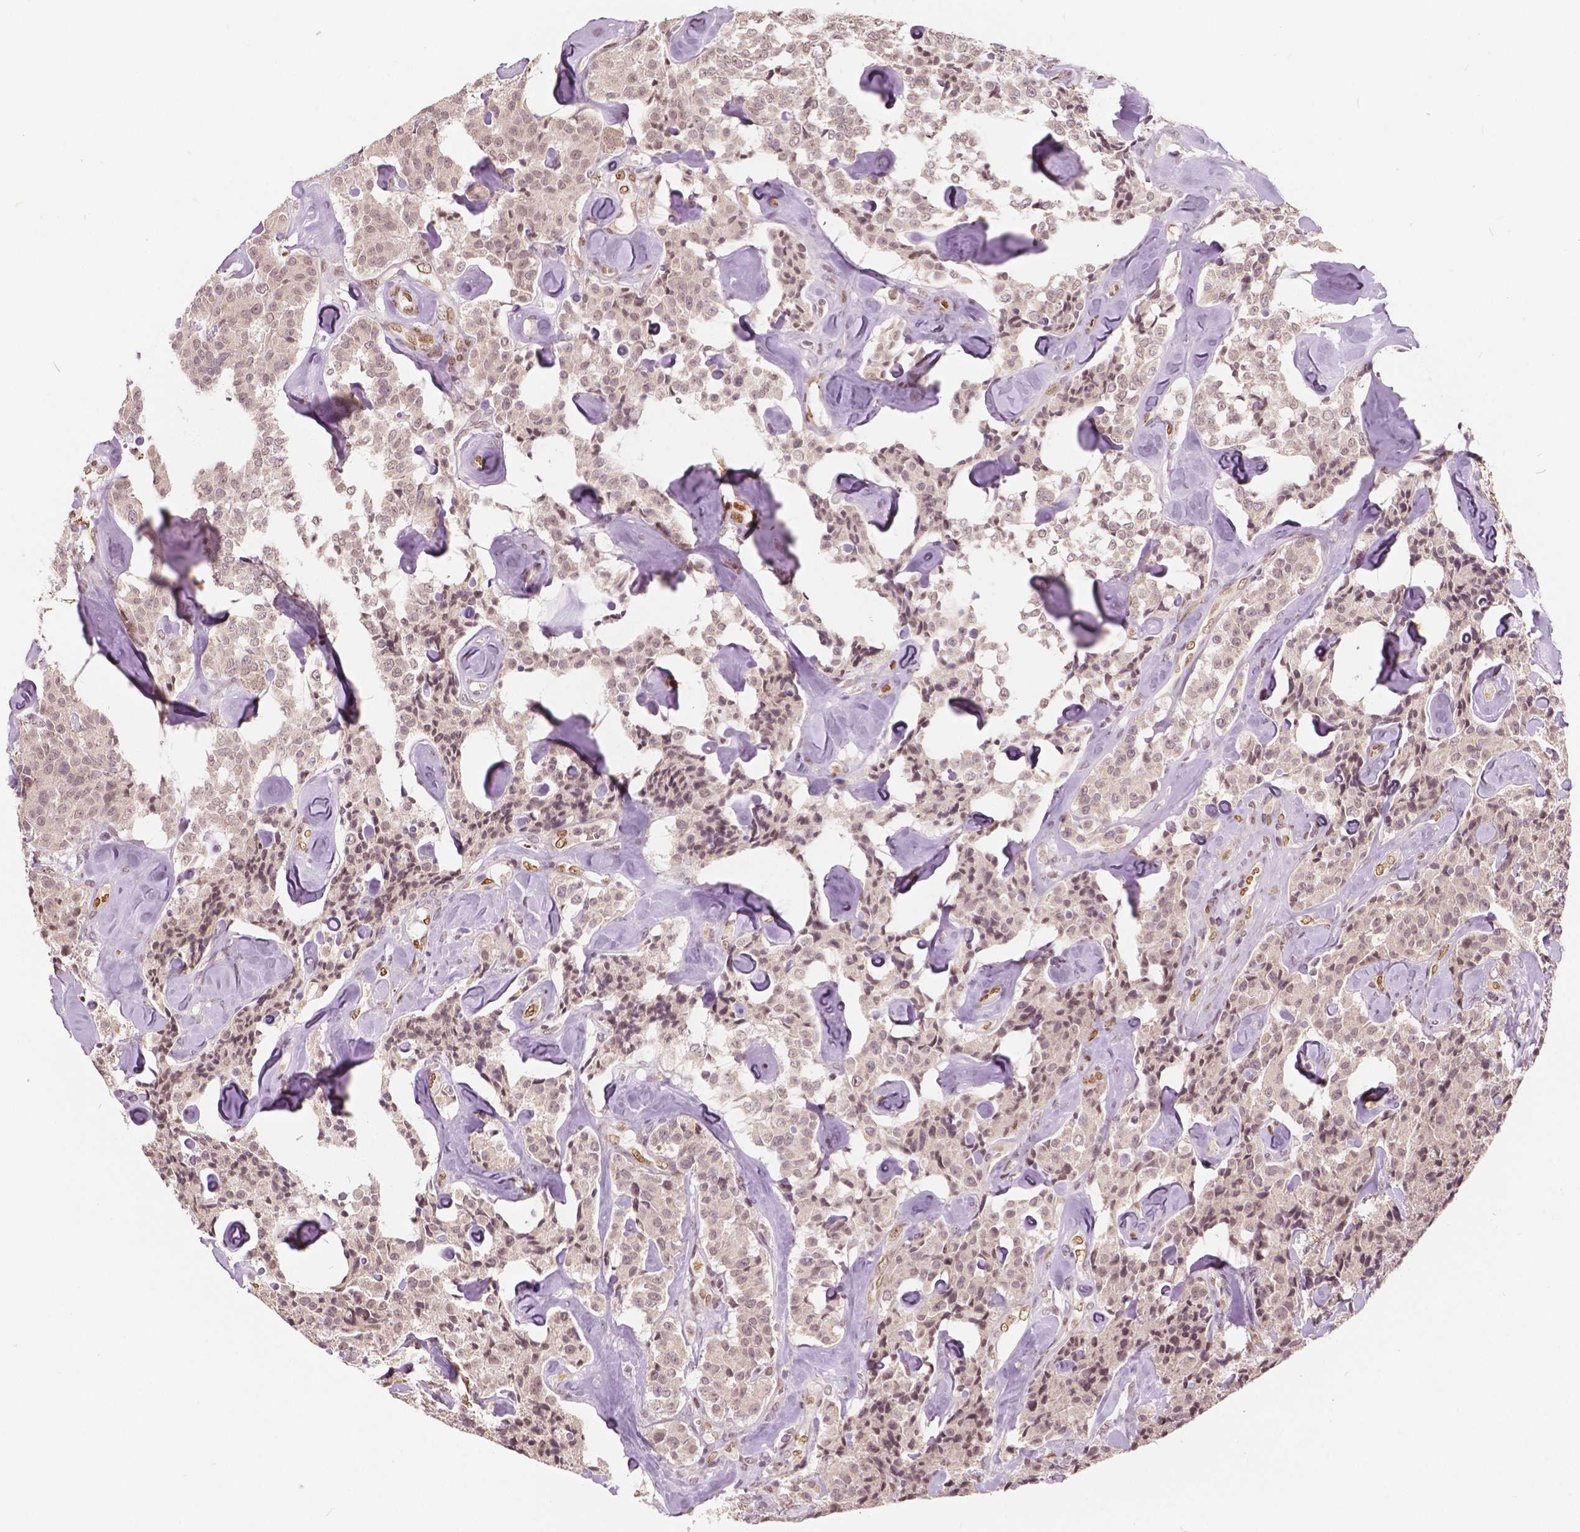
{"staining": {"intensity": "negative", "quantity": "none", "location": "none"}, "tissue": "carcinoid", "cell_type": "Tumor cells", "image_type": "cancer", "snomed": [{"axis": "morphology", "description": "Carcinoid, malignant, NOS"}, {"axis": "topography", "description": "Pancreas"}], "caption": "This is a photomicrograph of immunohistochemistry staining of carcinoid, which shows no expression in tumor cells.", "gene": "HMBOX1", "patient": {"sex": "male", "age": 41}}